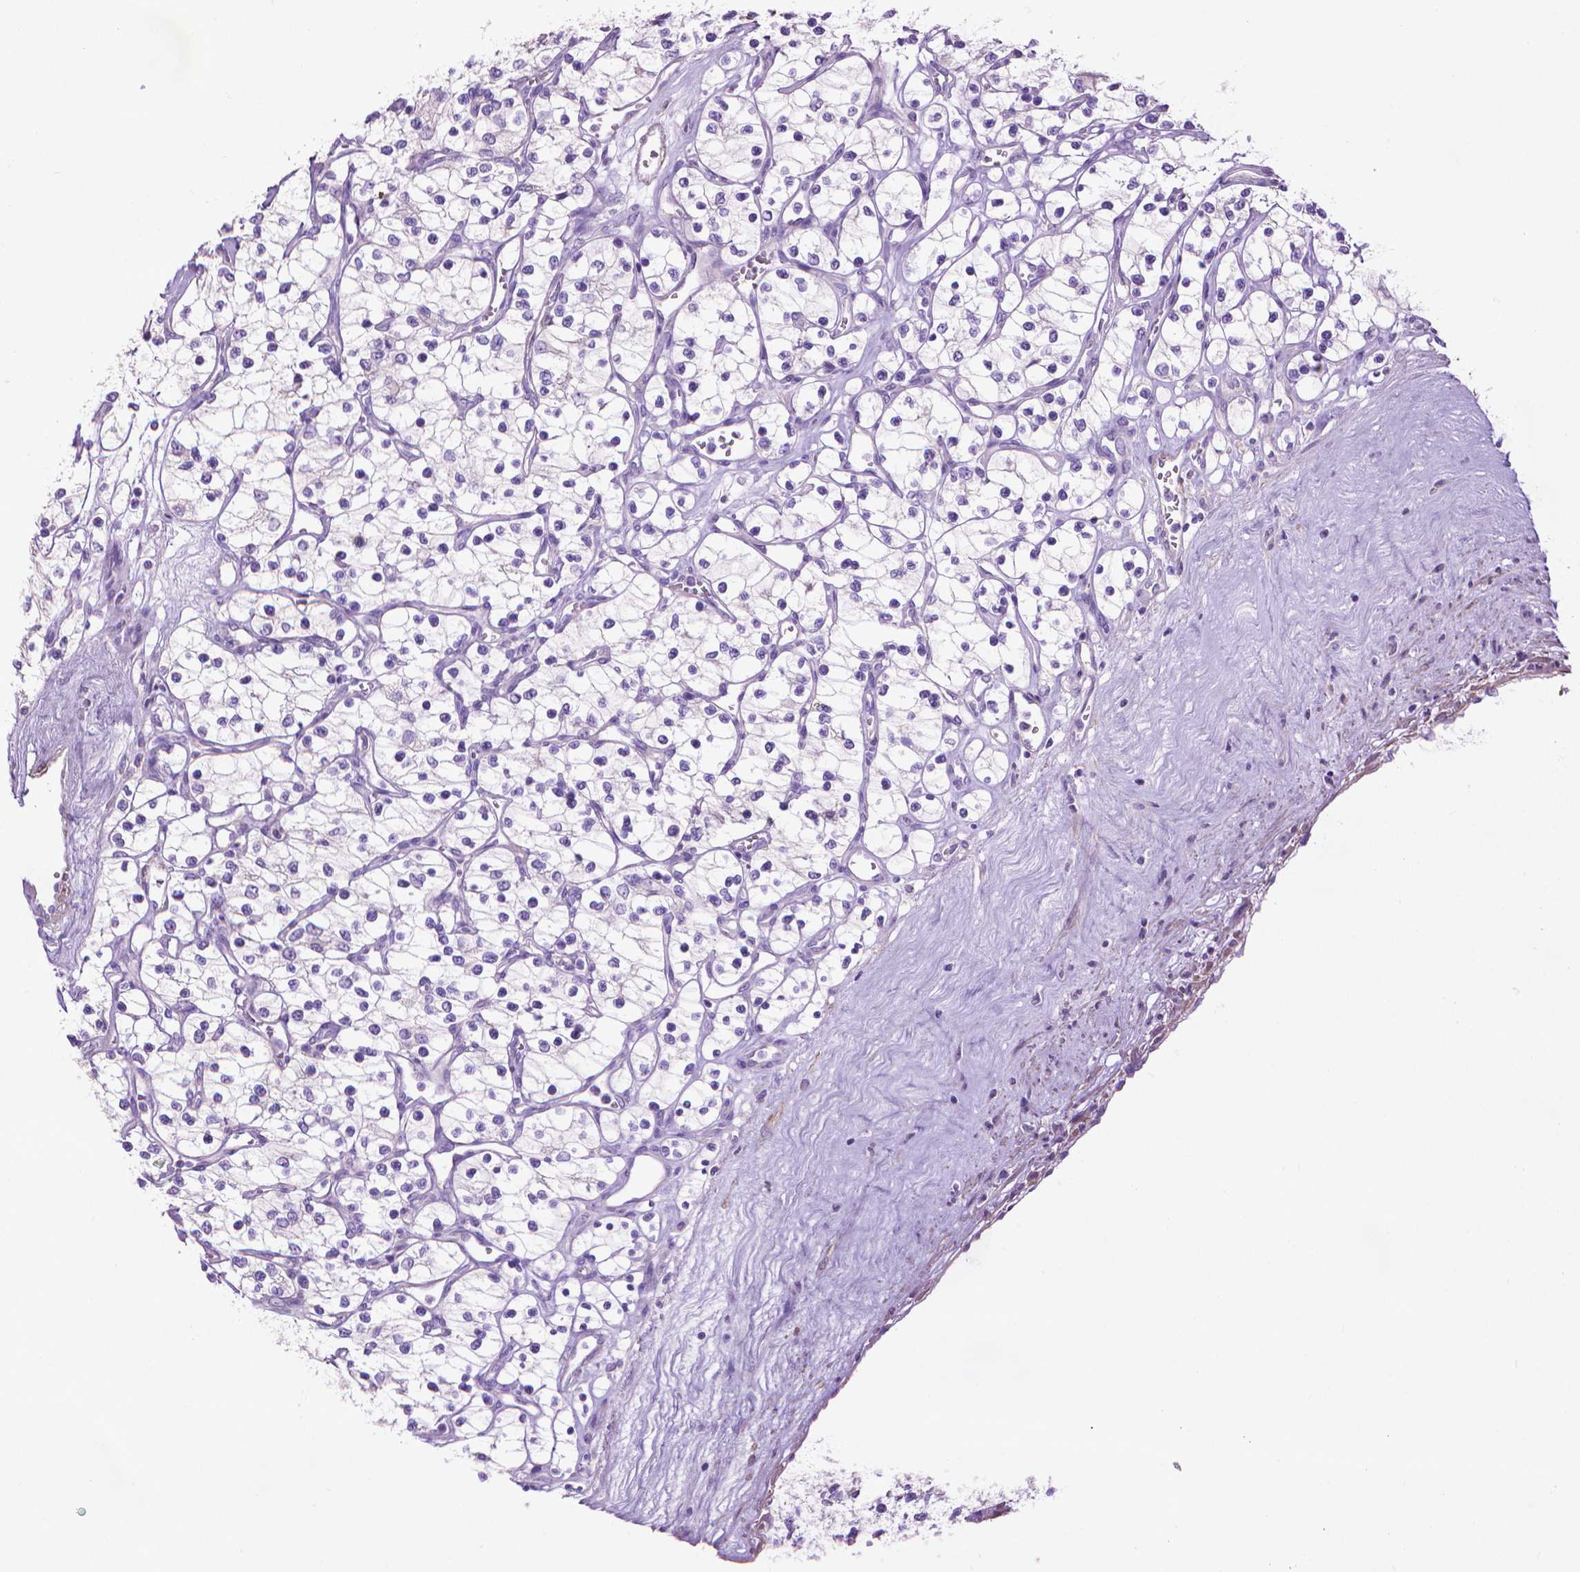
{"staining": {"intensity": "negative", "quantity": "none", "location": "none"}, "tissue": "renal cancer", "cell_type": "Tumor cells", "image_type": "cancer", "snomed": [{"axis": "morphology", "description": "Adenocarcinoma, NOS"}, {"axis": "topography", "description": "Kidney"}], "caption": "This is a image of IHC staining of adenocarcinoma (renal), which shows no positivity in tumor cells.", "gene": "AQP10", "patient": {"sex": "female", "age": 69}}